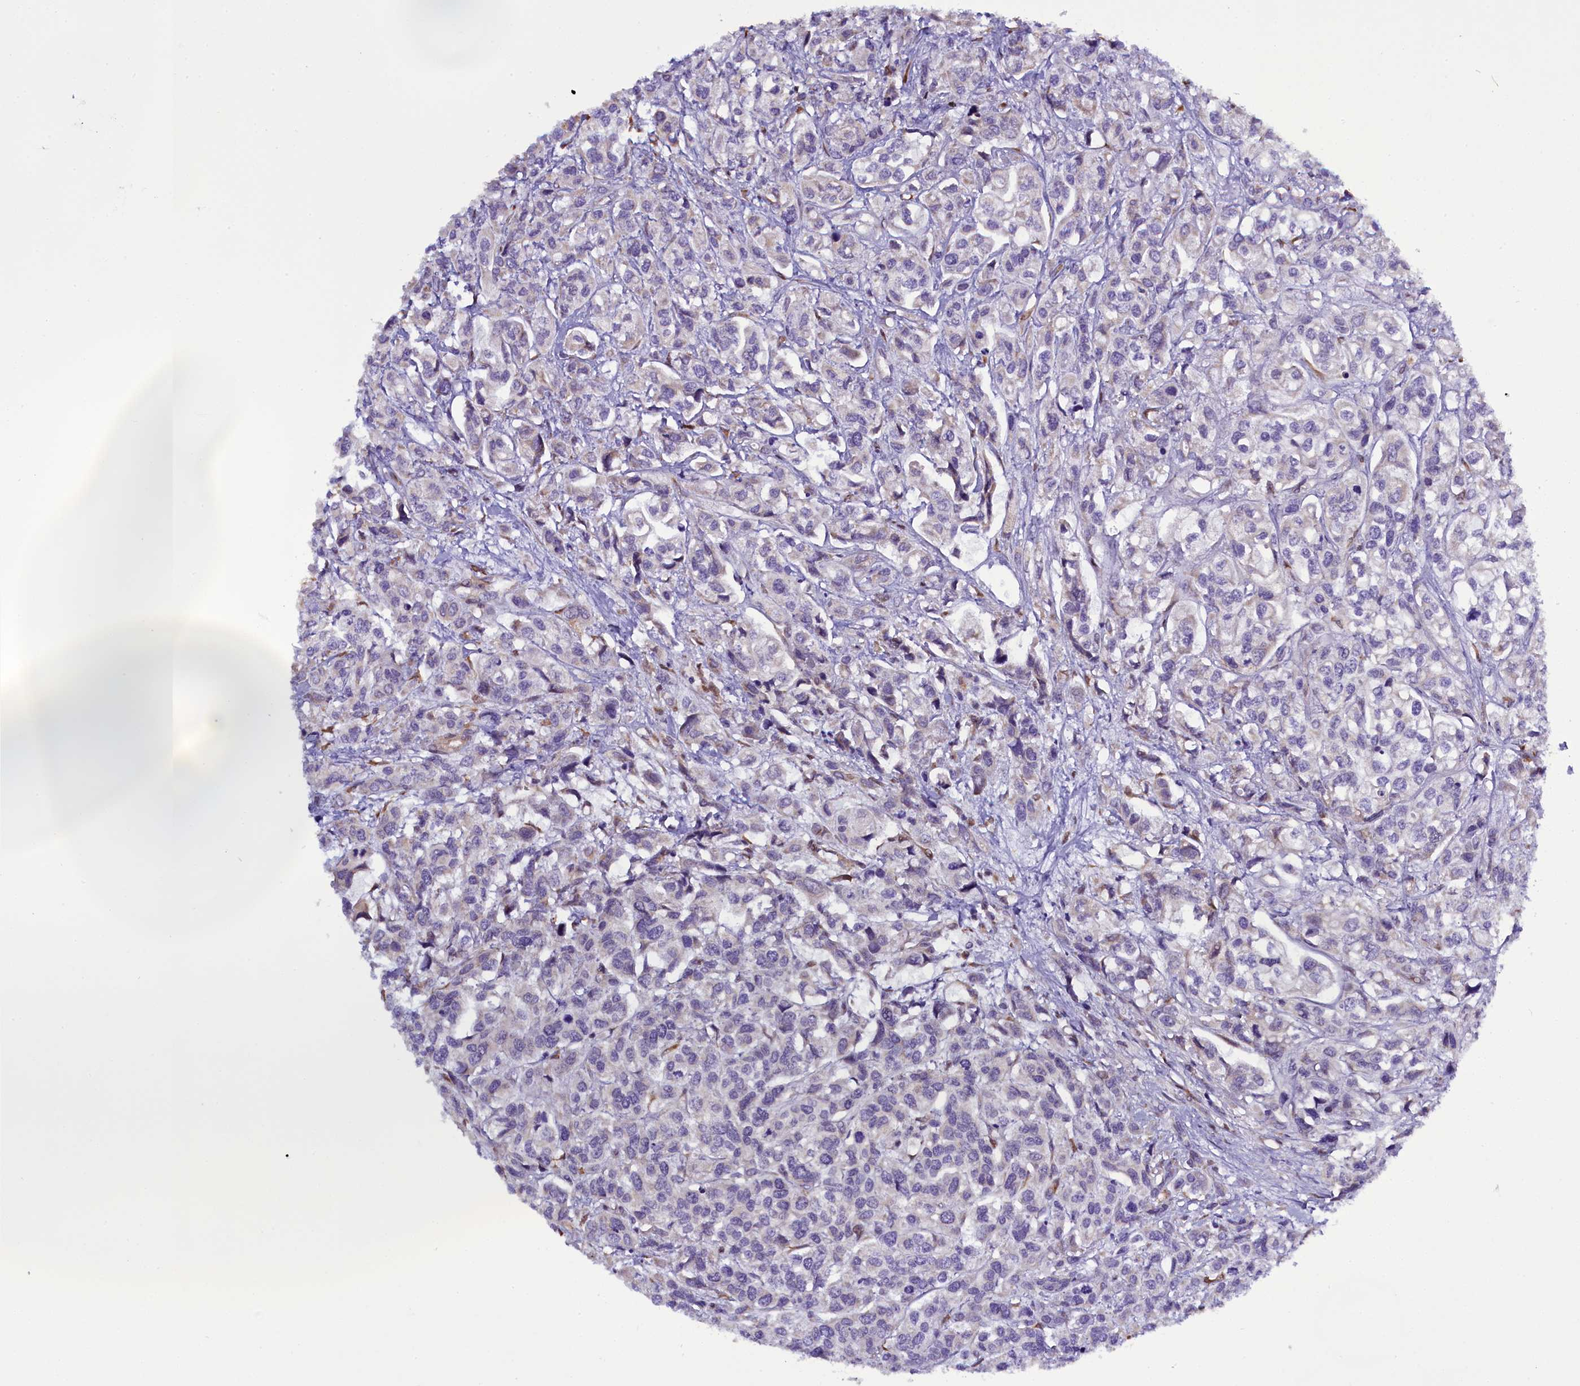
{"staining": {"intensity": "negative", "quantity": "none", "location": "none"}, "tissue": "urothelial cancer", "cell_type": "Tumor cells", "image_type": "cancer", "snomed": [{"axis": "morphology", "description": "Urothelial carcinoma, High grade"}, {"axis": "topography", "description": "Urinary bladder"}], "caption": "A high-resolution micrograph shows IHC staining of high-grade urothelial carcinoma, which demonstrates no significant expression in tumor cells.", "gene": "UACA", "patient": {"sex": "male", "age": 67}}